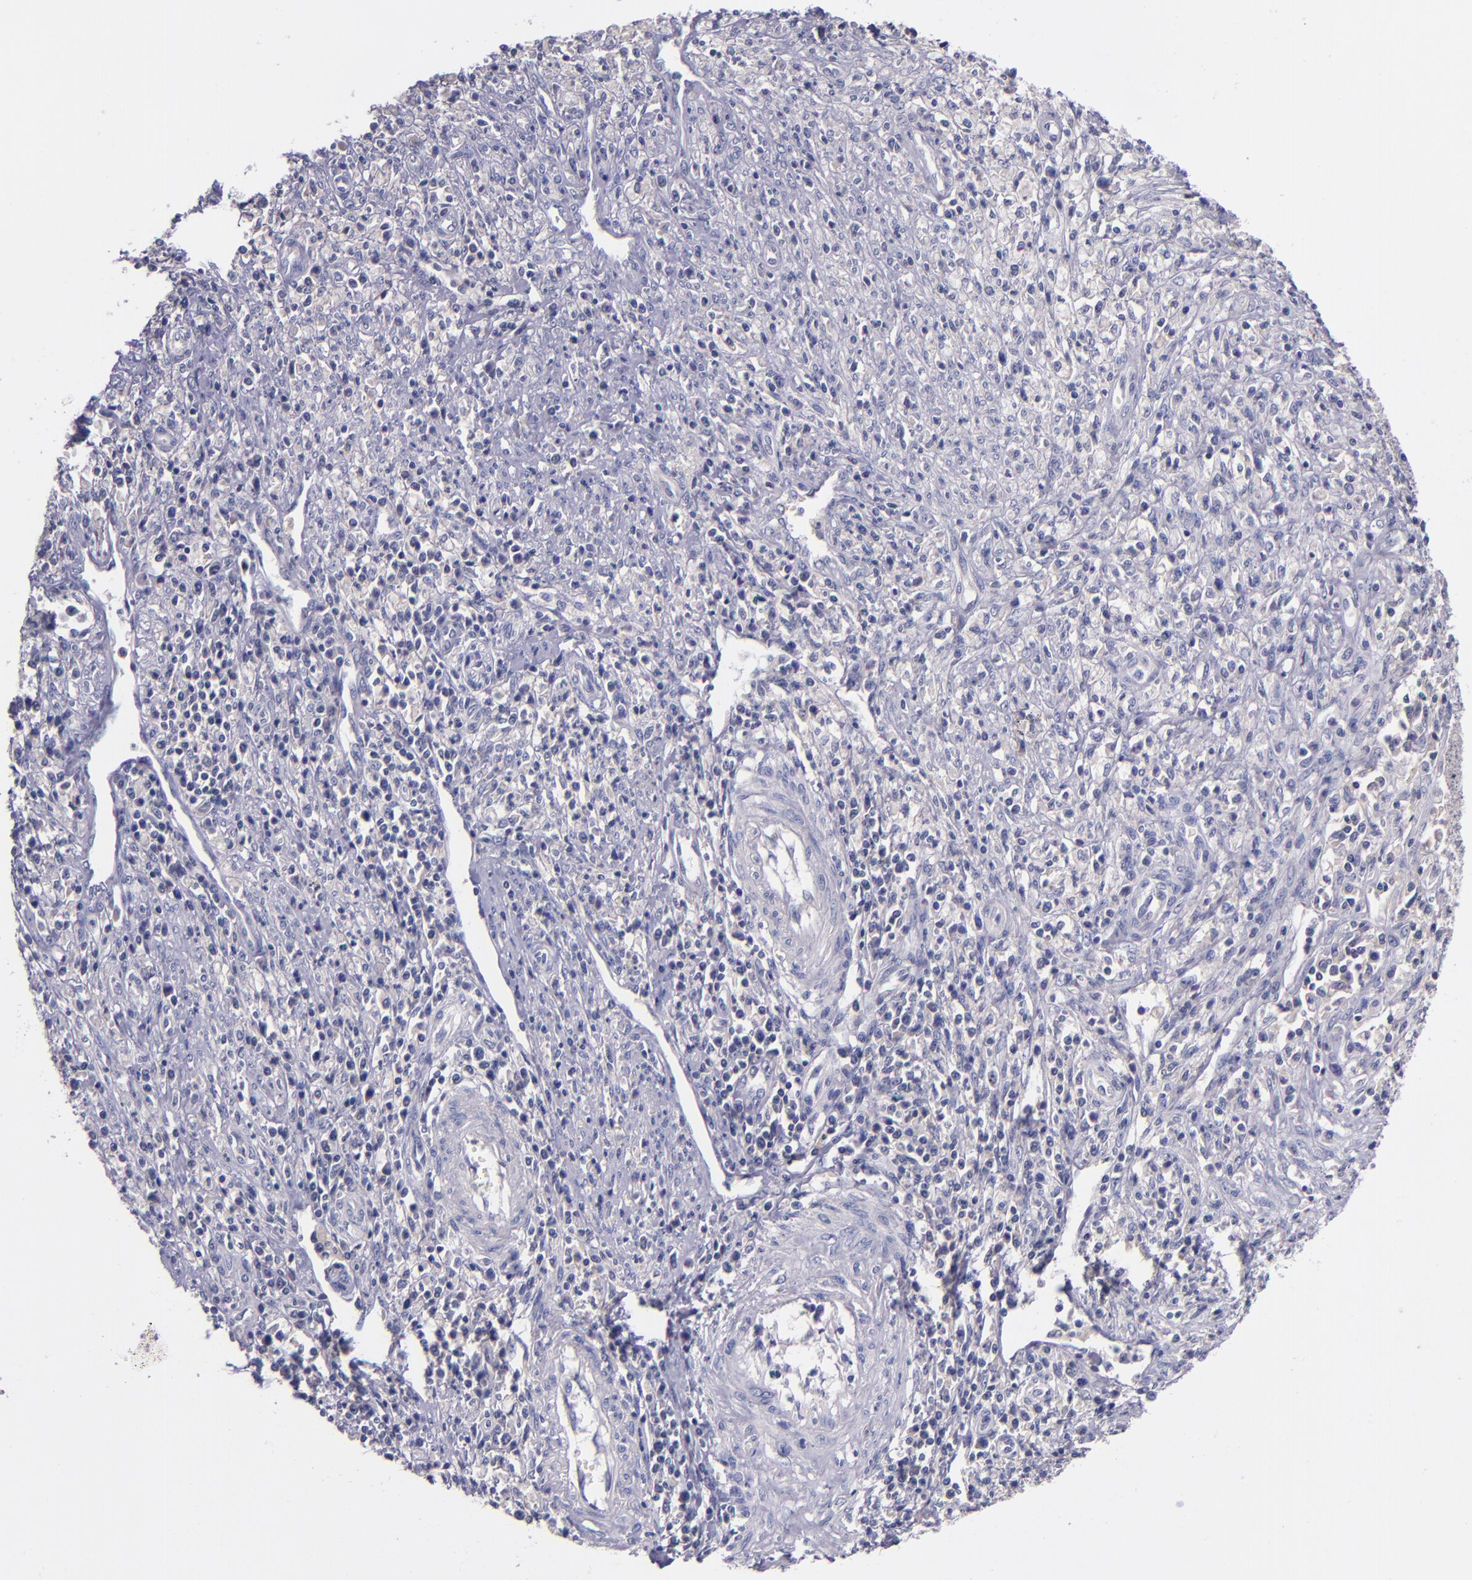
{"staining": {"intensity": "negative", "quantity": "none", "location": "none"}, "tissue": "cervical cancer", "cell_type": "Tumor cells", "image_type": "cancer", "snomed": [{"axis": "morphology", "description": "Adenocarcinoma, NOS"}, {"axis": "topography", "description": "Cervix"}], "caption": "Cervical adenocarcinoma stained for a protein using immunohistochemistry (IHC) reveals no expression tumor cells.", "gene": "RBP4", "patient": {"sex": "female", "age": 36}}